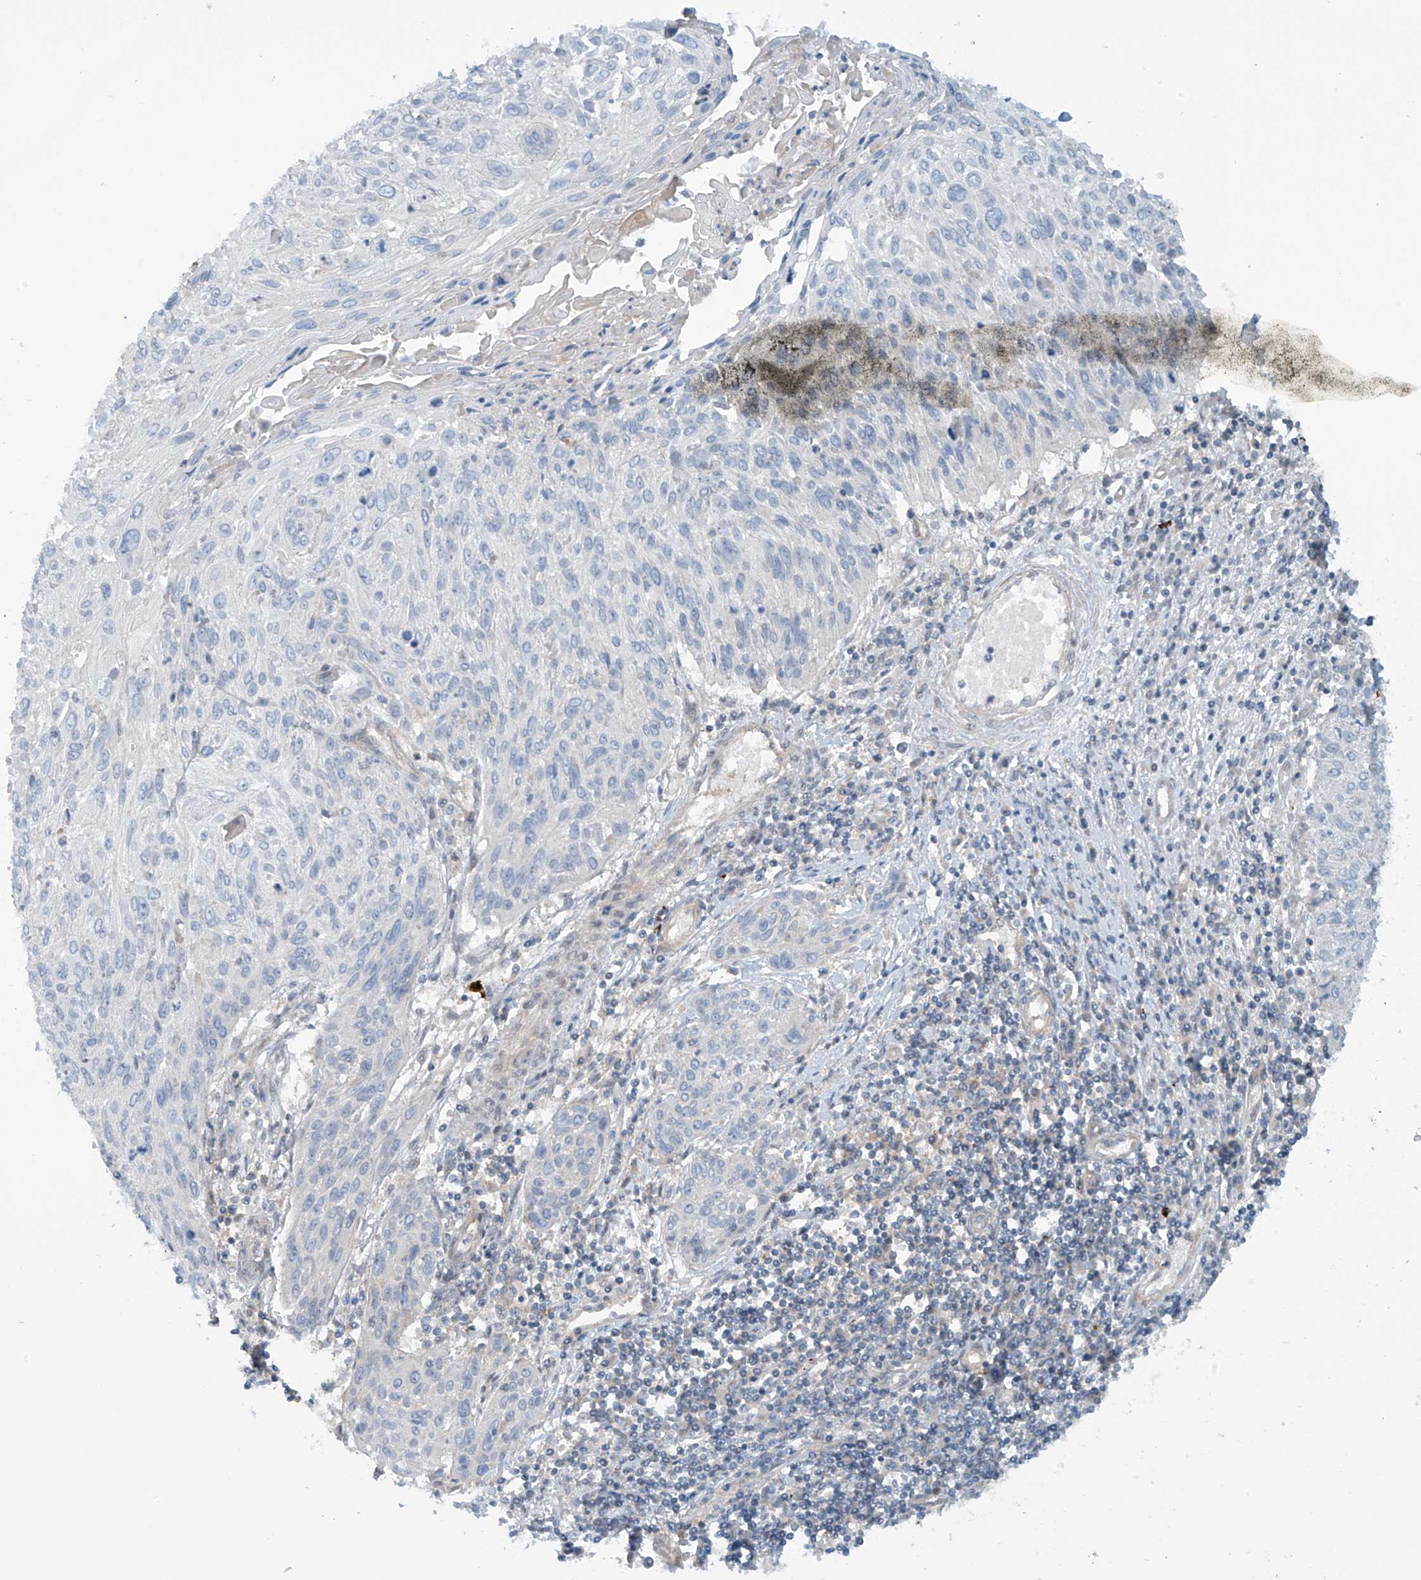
{"staining": {"intensity": "negative", "quantity": "none", "location": "none"}, "tissue": "cervical cancer", "cell_type": "Tumor cells", "image_type": "cancer", "snomed": [{"axis": "morphology", "description": "Squamous cell carcinoma, NOS"}, {"axis": "topography", "description": "Cervix"}], "caption": "Tumor cells are negative for protein expression in human cervical cancer. (Immunohistochemistry (ihc), brightfield microscopy, high magnification).", "gene": "FSD1L", "patient": {"sex": "female", "age": 51}}